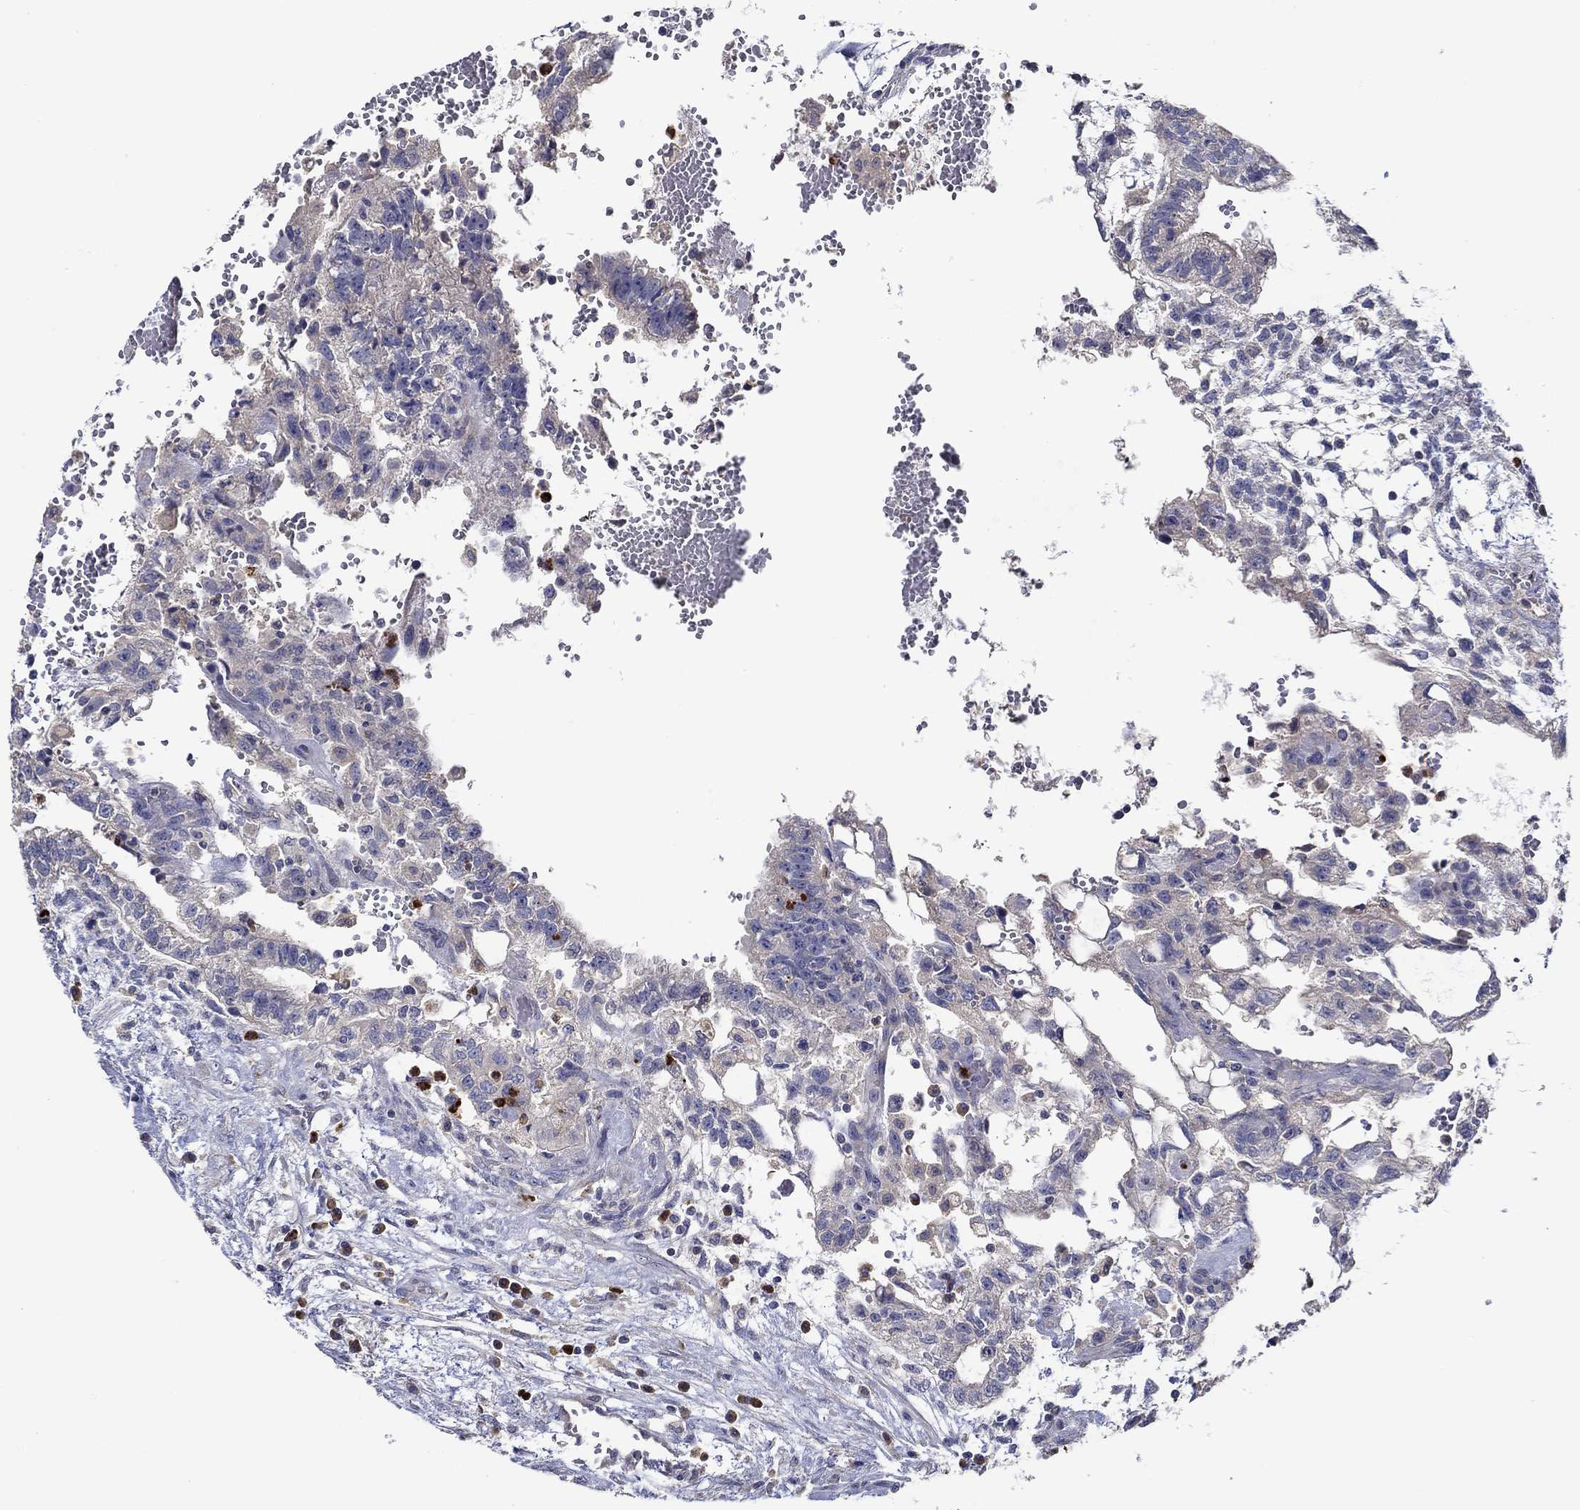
{"staining": {"intensity": "negative", "quantity": "none", "location": "none"}, "tissue": "testis cancer", "cell_type": "Tumor cells", "image_type": "cancer", "snomed": [{"axis": "morphology", "description": "Carcinoma, Embryonal, NOS"}, {"axis": "topography", "description": "Testis"}], "caption": "DAB immunohistochemical staining of human embryonal carcinoma (testis) demonstrates no significant positivity in tumor cells. (DAB IHC visualized using brightfield microscopy, high magnification).", "gene": "CHIT1", "patient": {"sex": "male", "age": 32}}